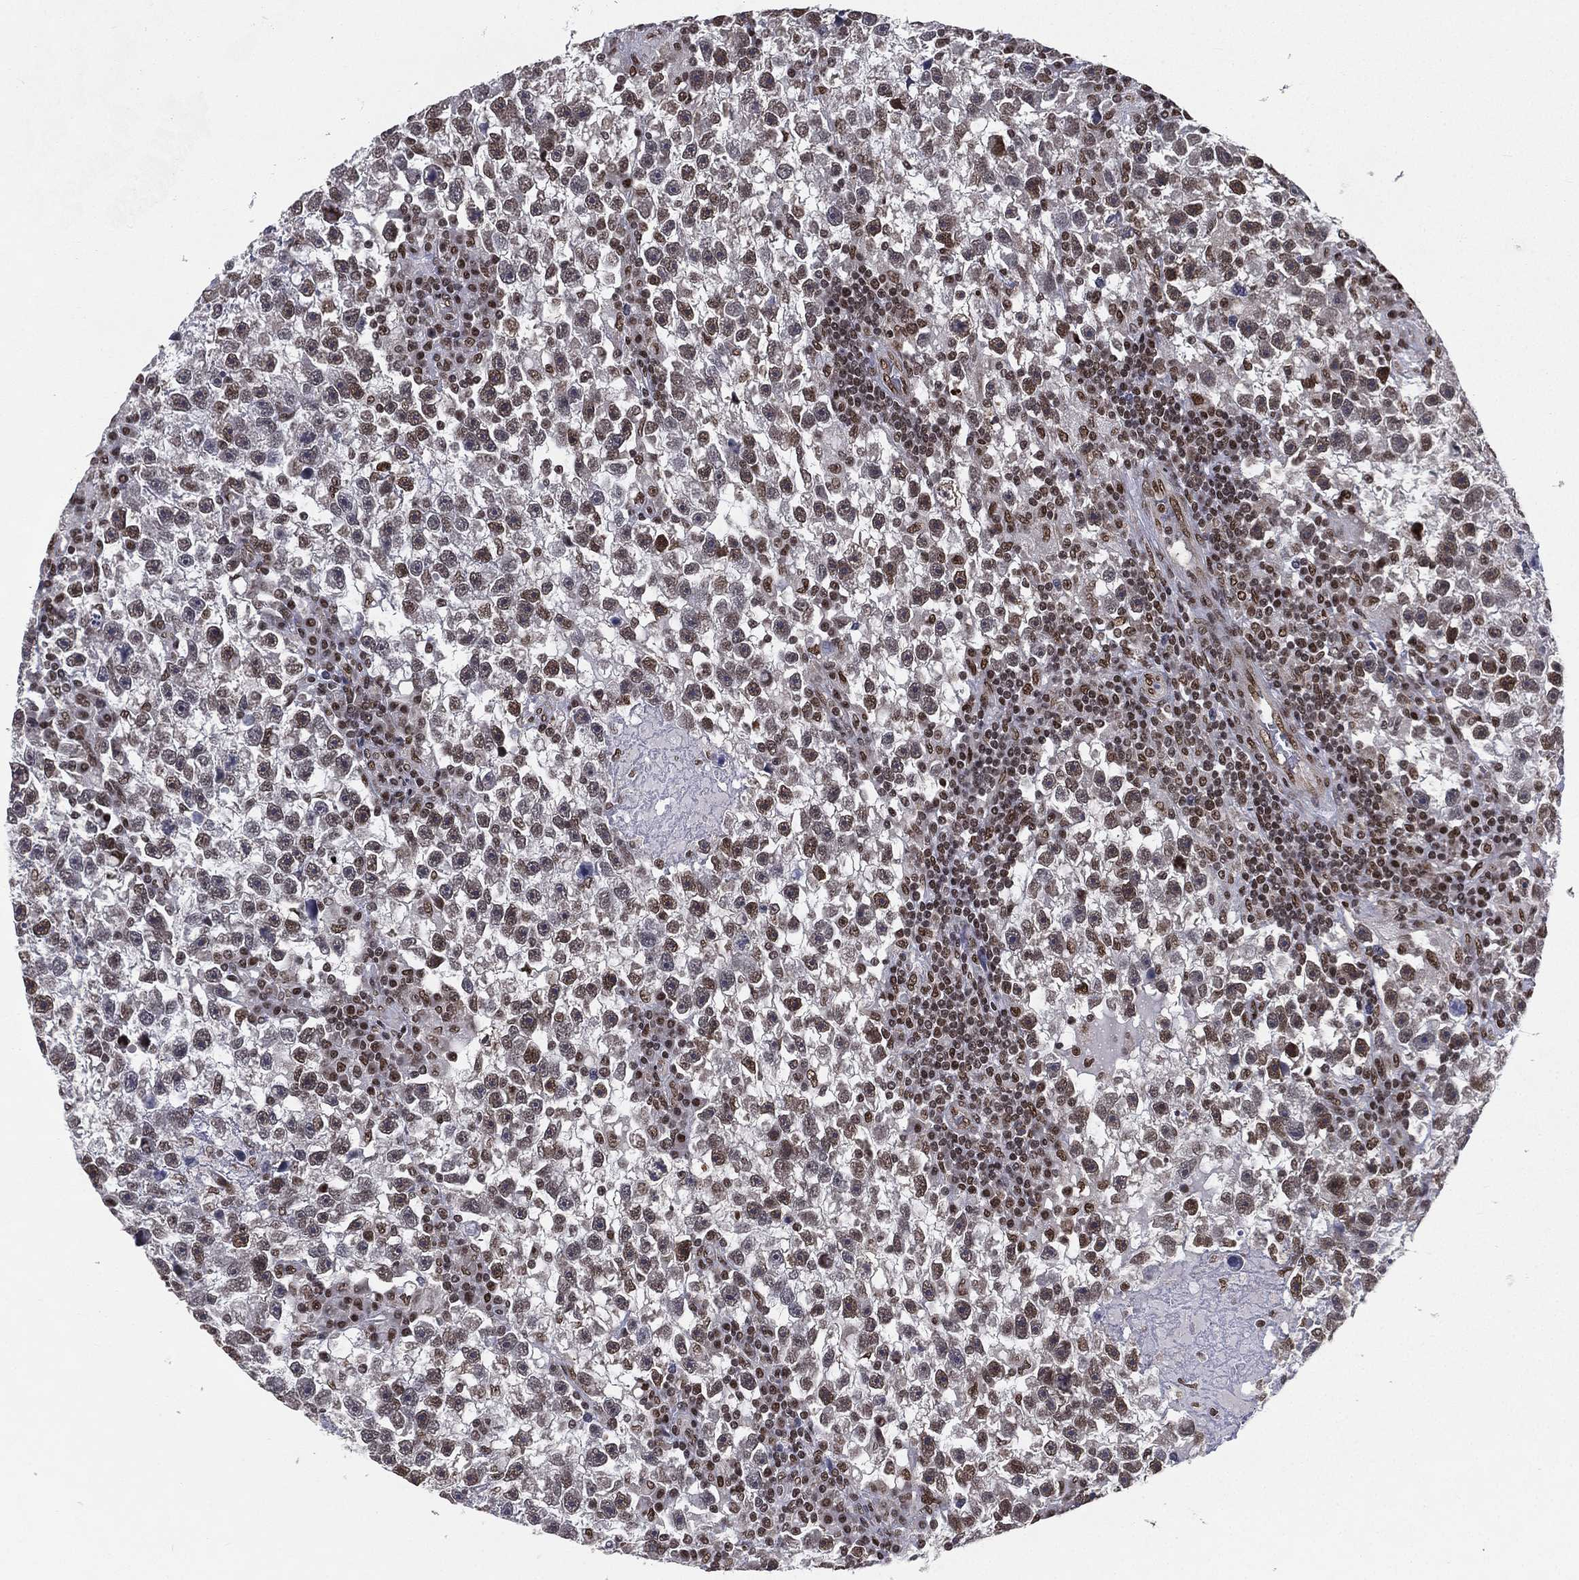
{"staining": {"intensity": "moderate", "quantity": "25%-75%", "location": "nuclear"}, "tissue": "testis cancer", "cell_type": "Tumor cells", "image_type": "cancer", "snomed": [{"axis": "morphology", "description": "Seminoma, NOS"}, {"axis": "topography", "description": "Testis"}], "caption": "Protein staining of testis cancer tissue shows moderate nuclear staining in approximately 25%-75% of tumor cells. The protein is stained brown, and the nuclei are stained in blue (DAB (3,3'-diaminobenzidine) IHC with brightfield microscopy, high magnification).", "gene": "FUBP3", "patient": {"sex": "male", "age": 47}}